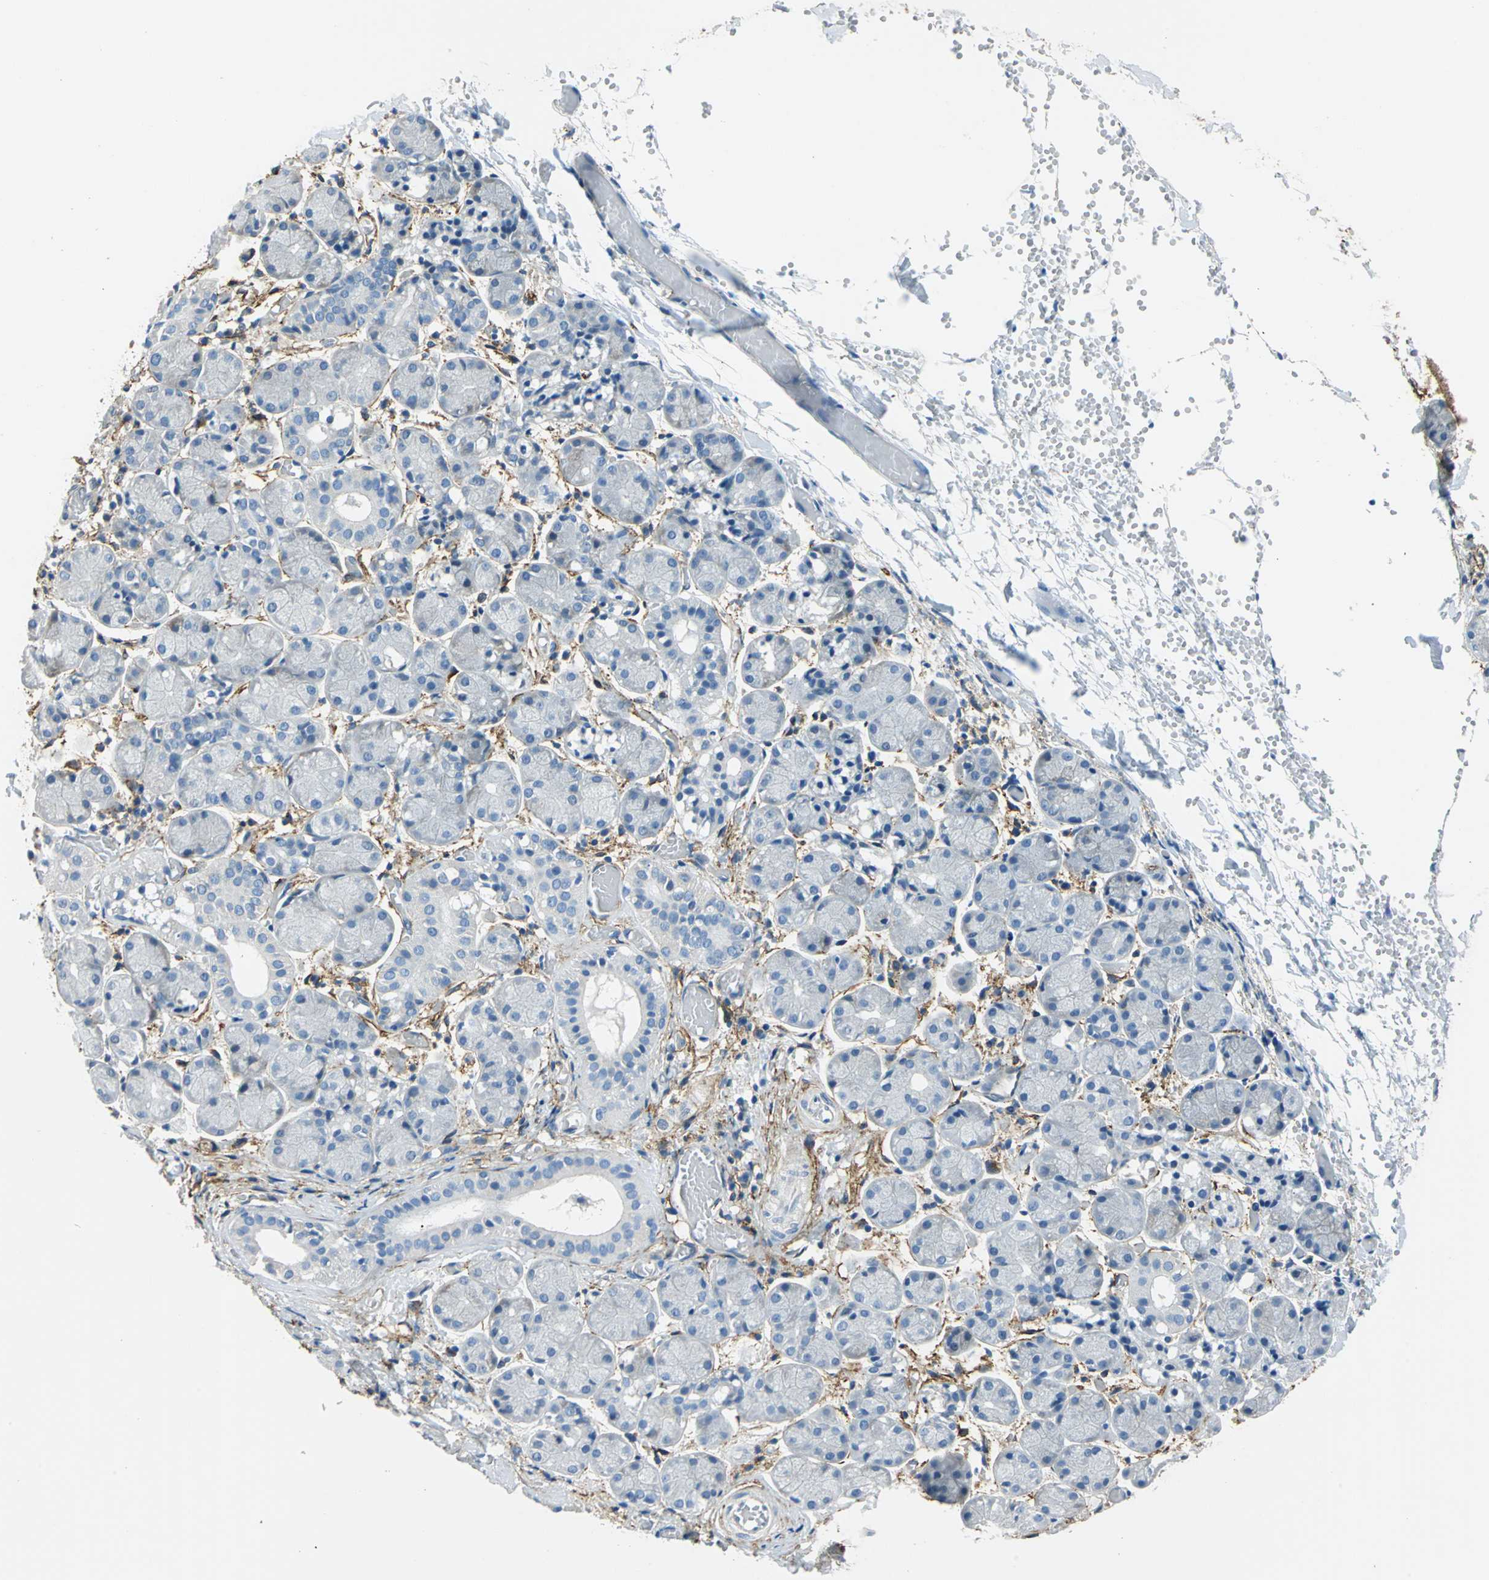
{"staining": {"intensity": "negative", "quantity": "none", "location": "none"}, "tissue": "salivary gland", "cell_type": "Glandular cells", "image_type": "normal", "snomed": [{"axis": "morphology", "description": "Normal tissue, NOS"}, {"axis": "topography", "description": "Salivary gland"}], "caption": "High power microscopy image of an immunohistochemistry (IHC) photomicrograph of unremarkable salivary gland, revealing no significant expression in glandular cells. (Brightfield microscopy of DAB IHC at high magnification).", "gene": "AKAP12", "patient": {"sex": "female", "age": 24}}